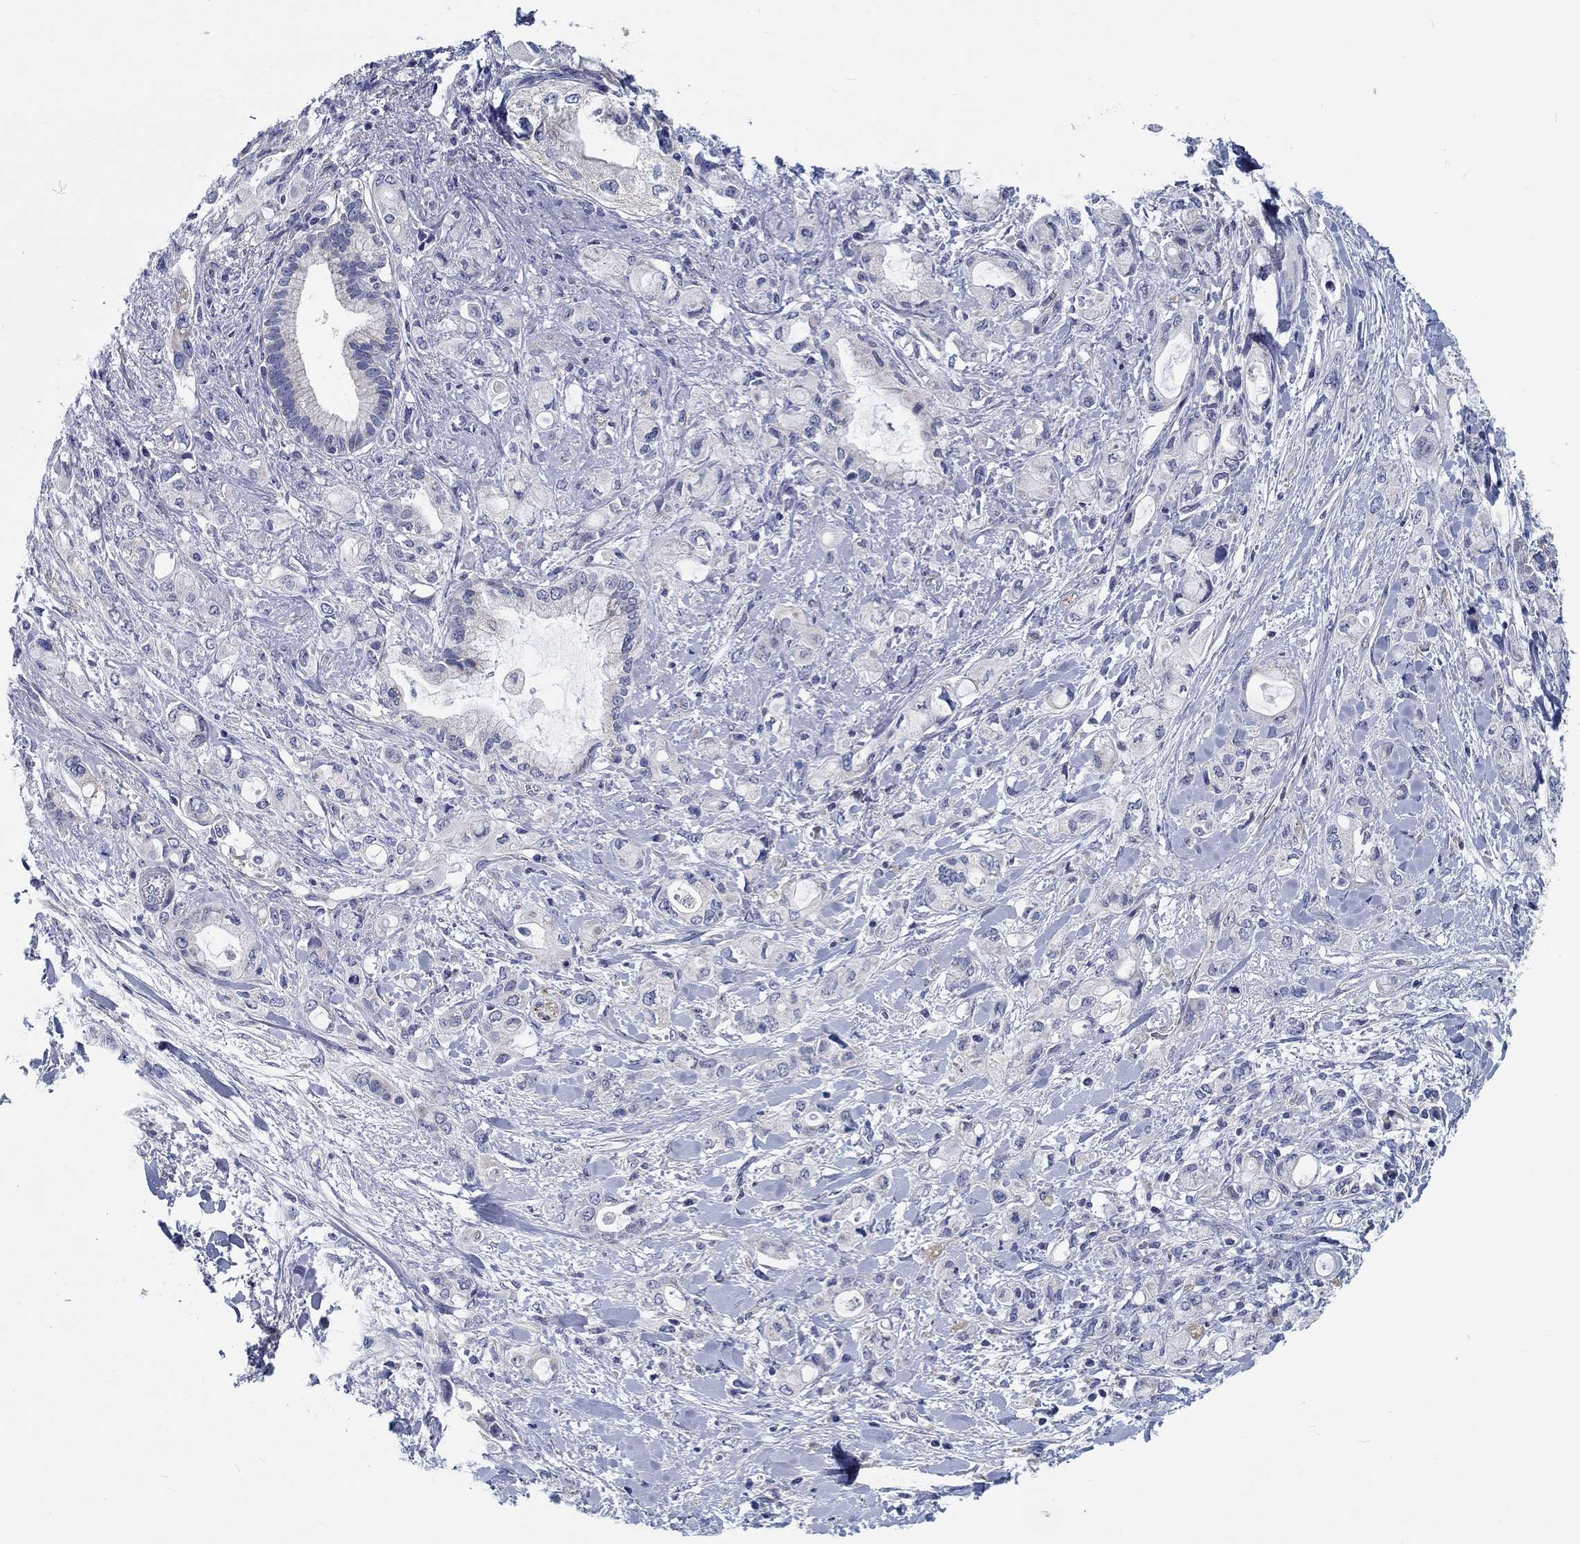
{"staining": {"intensity": "negative", "quantity": "none", "location": "none"}, "tissue": "pancreatic cancer", "cell_type": "Tumor cells", "image_type": "cancer", "snomed": [{"axis": "morphology", "description": "Adenocarcinoma, NOS"}, {"axis": "topography", "description": "Pancreas"}], "caption": "This is an immunohistochemistry (IHC) histopathology image of human adenocarcinoma (pancreatic). There is no positivity in tumor cells.", "gene": "MYBPC1", "patient": {"sex": "female", "age": 56}}